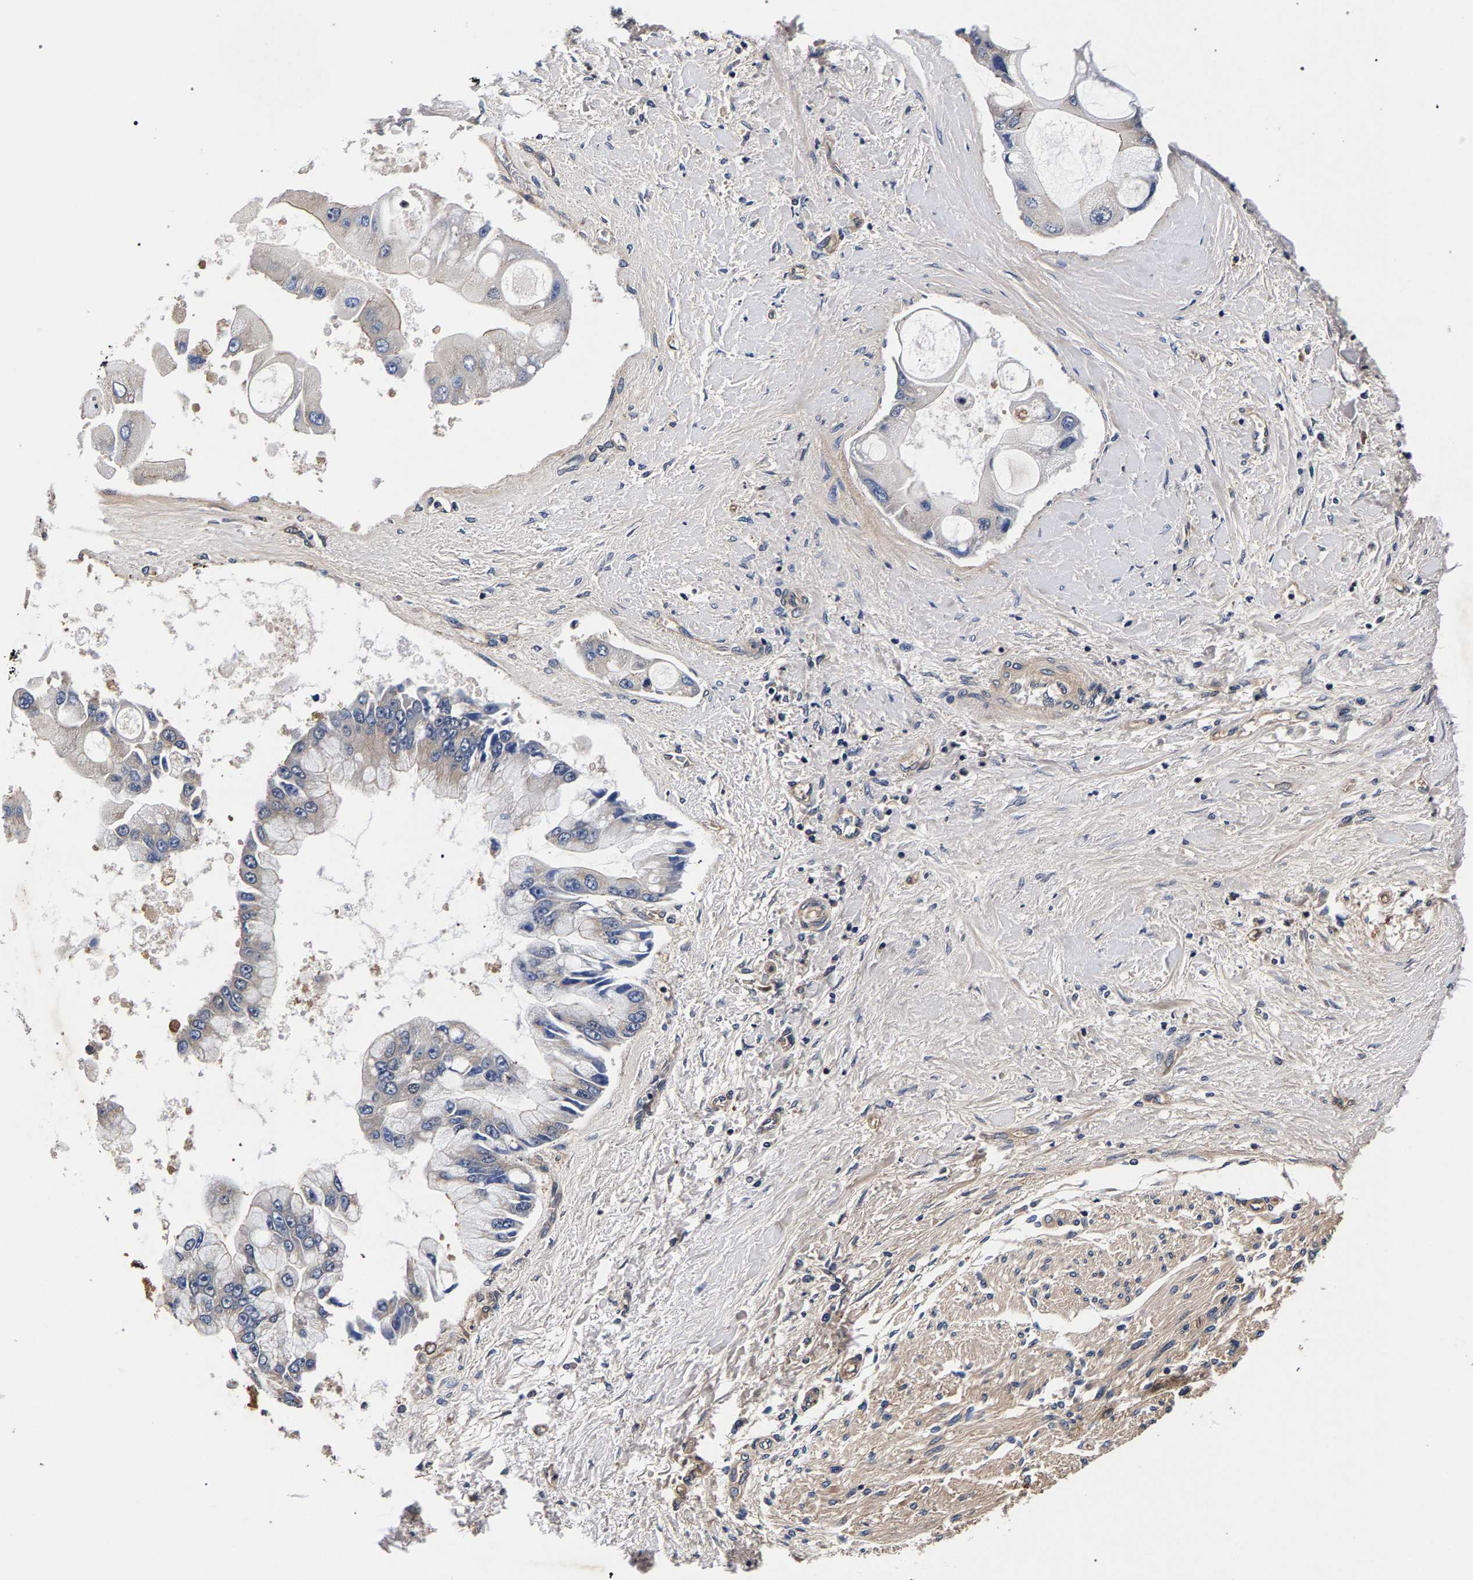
{"staining": {"intensity": "negative", "quantity": "none", "location": "none"}, "tissue": "liver cancer", "cell_type": "Tumor cells", "image_type": "cancer", "snomed": [{"axis": "morphology", "description": "Cholangiocarcinoma"}, {"axis": "topography", "description": "Liver"}], "caption": "Immunohistochemistry of human liver cancer shows no positivity in tumor cells.", "gene": "MARCHF7", "patient": {"sex": "male", "age": 50}}